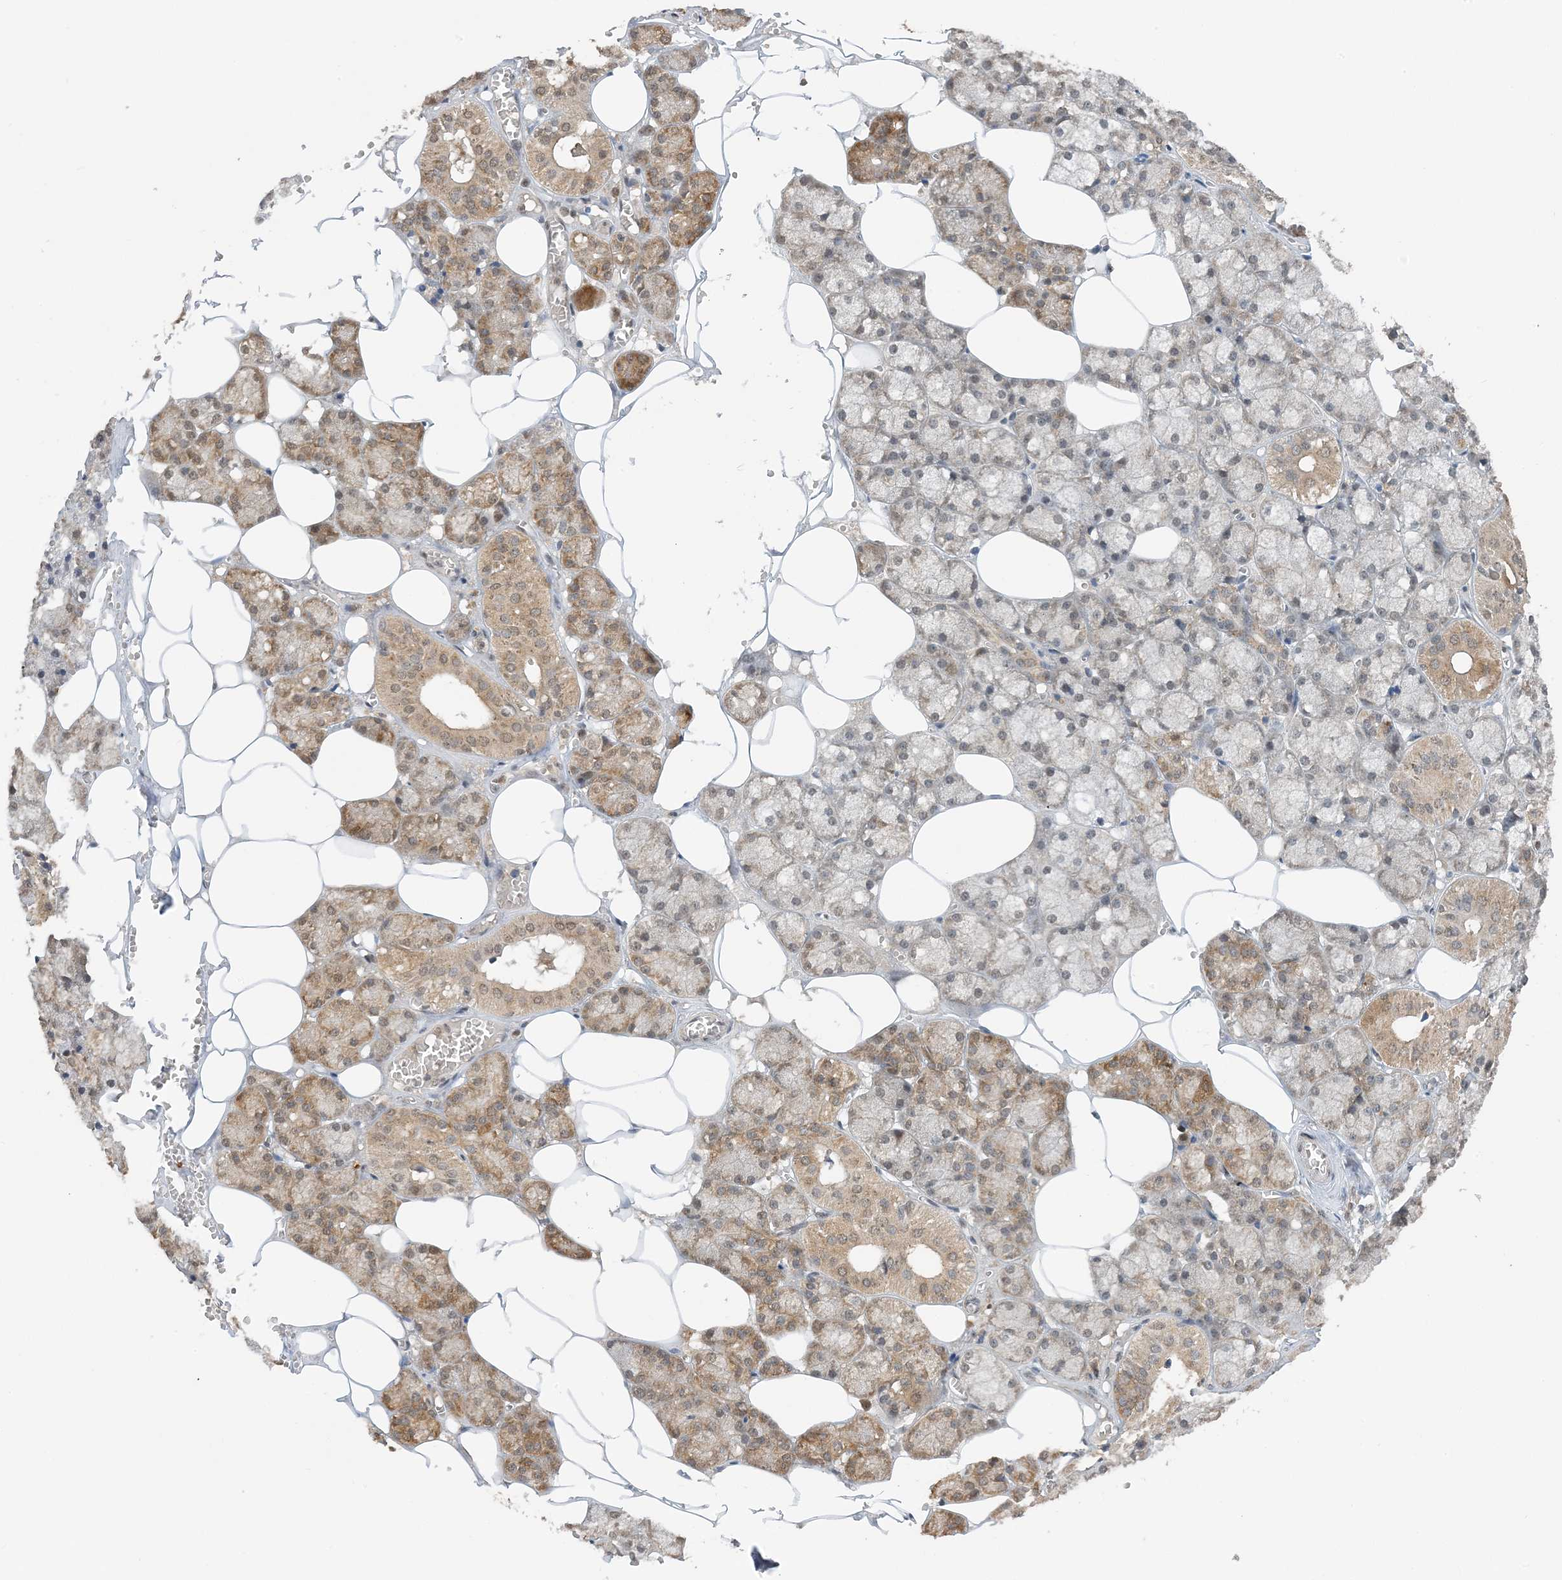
{"staining": {"intensity": "moderate", "quantity": "25%-75%", "location": "cytoplasmic/membranous"}, "tissue": "salivary gland", "cell_type": "Glandular cells", "image_type": "normal", "snomed": [{"axis": "morphology", "description": "Normal tissue, NOS"}, {"axis": "topography", "description": "Salivary gland"}], "caption": "Immunohistochemistry (DAB) staining of unremarkable human salivary gland displays moderate cytoplasmic/membranous protein expression in approximately 25%-75% of glandular cells.", "gene": "ACYP2", "patient": {"sex": "male", "age": 62}}